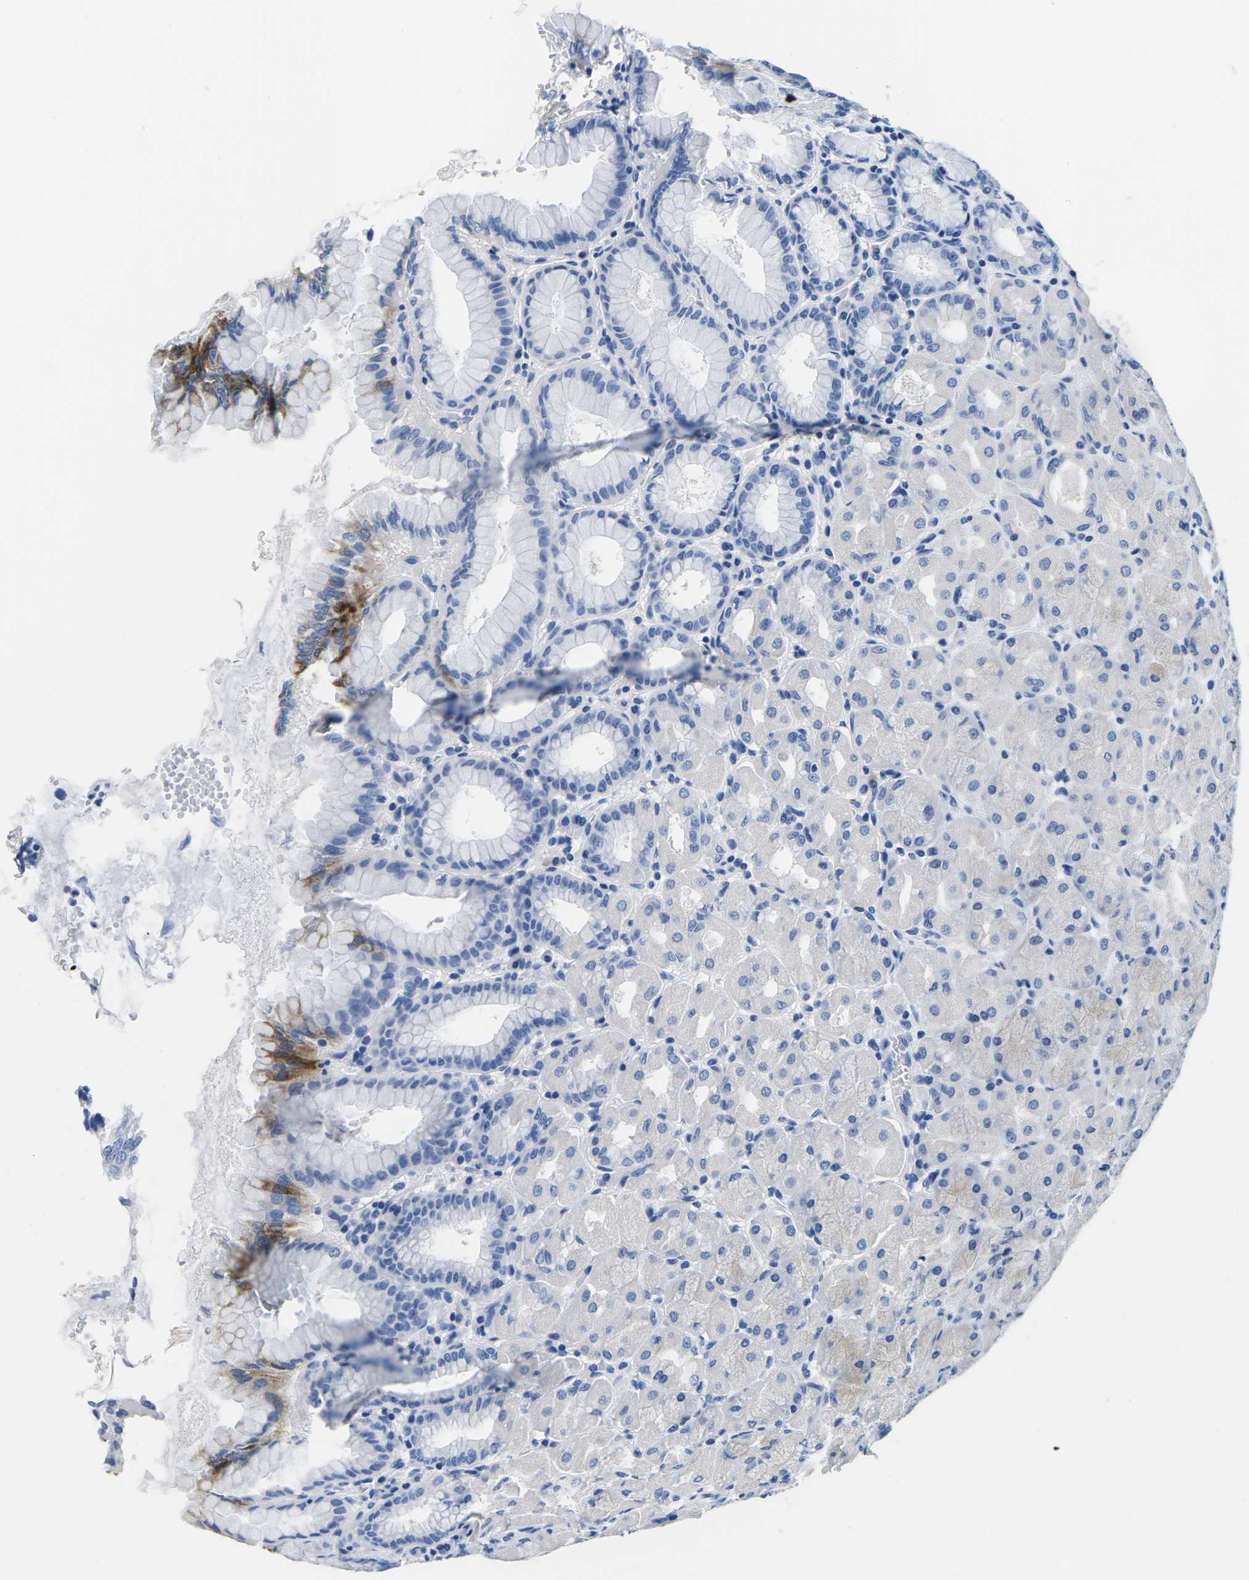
{"staining": {"intensity": "moderate", "quantity": "<25%", "location": "cytoplasmic/membranous"}, "tissue": "stomach", "cell_type": "Glandular cells", "image_type": "normal", "snomed": [{"axis": "morphology", "description": "Normal tissue, NOS"}, {"axis": "topography", "description": "Stomach, upper"}], "caption": "IHC (DAB) staining of normal stomach displays moderate cytoplasmic/membranous protein expression in approximately <25% of glandular cells. (Brightfield microscopy of DAB IHC at high magnification).", "gene": "CYP1A2", "patient": {"sex": "female", "age": 56}}